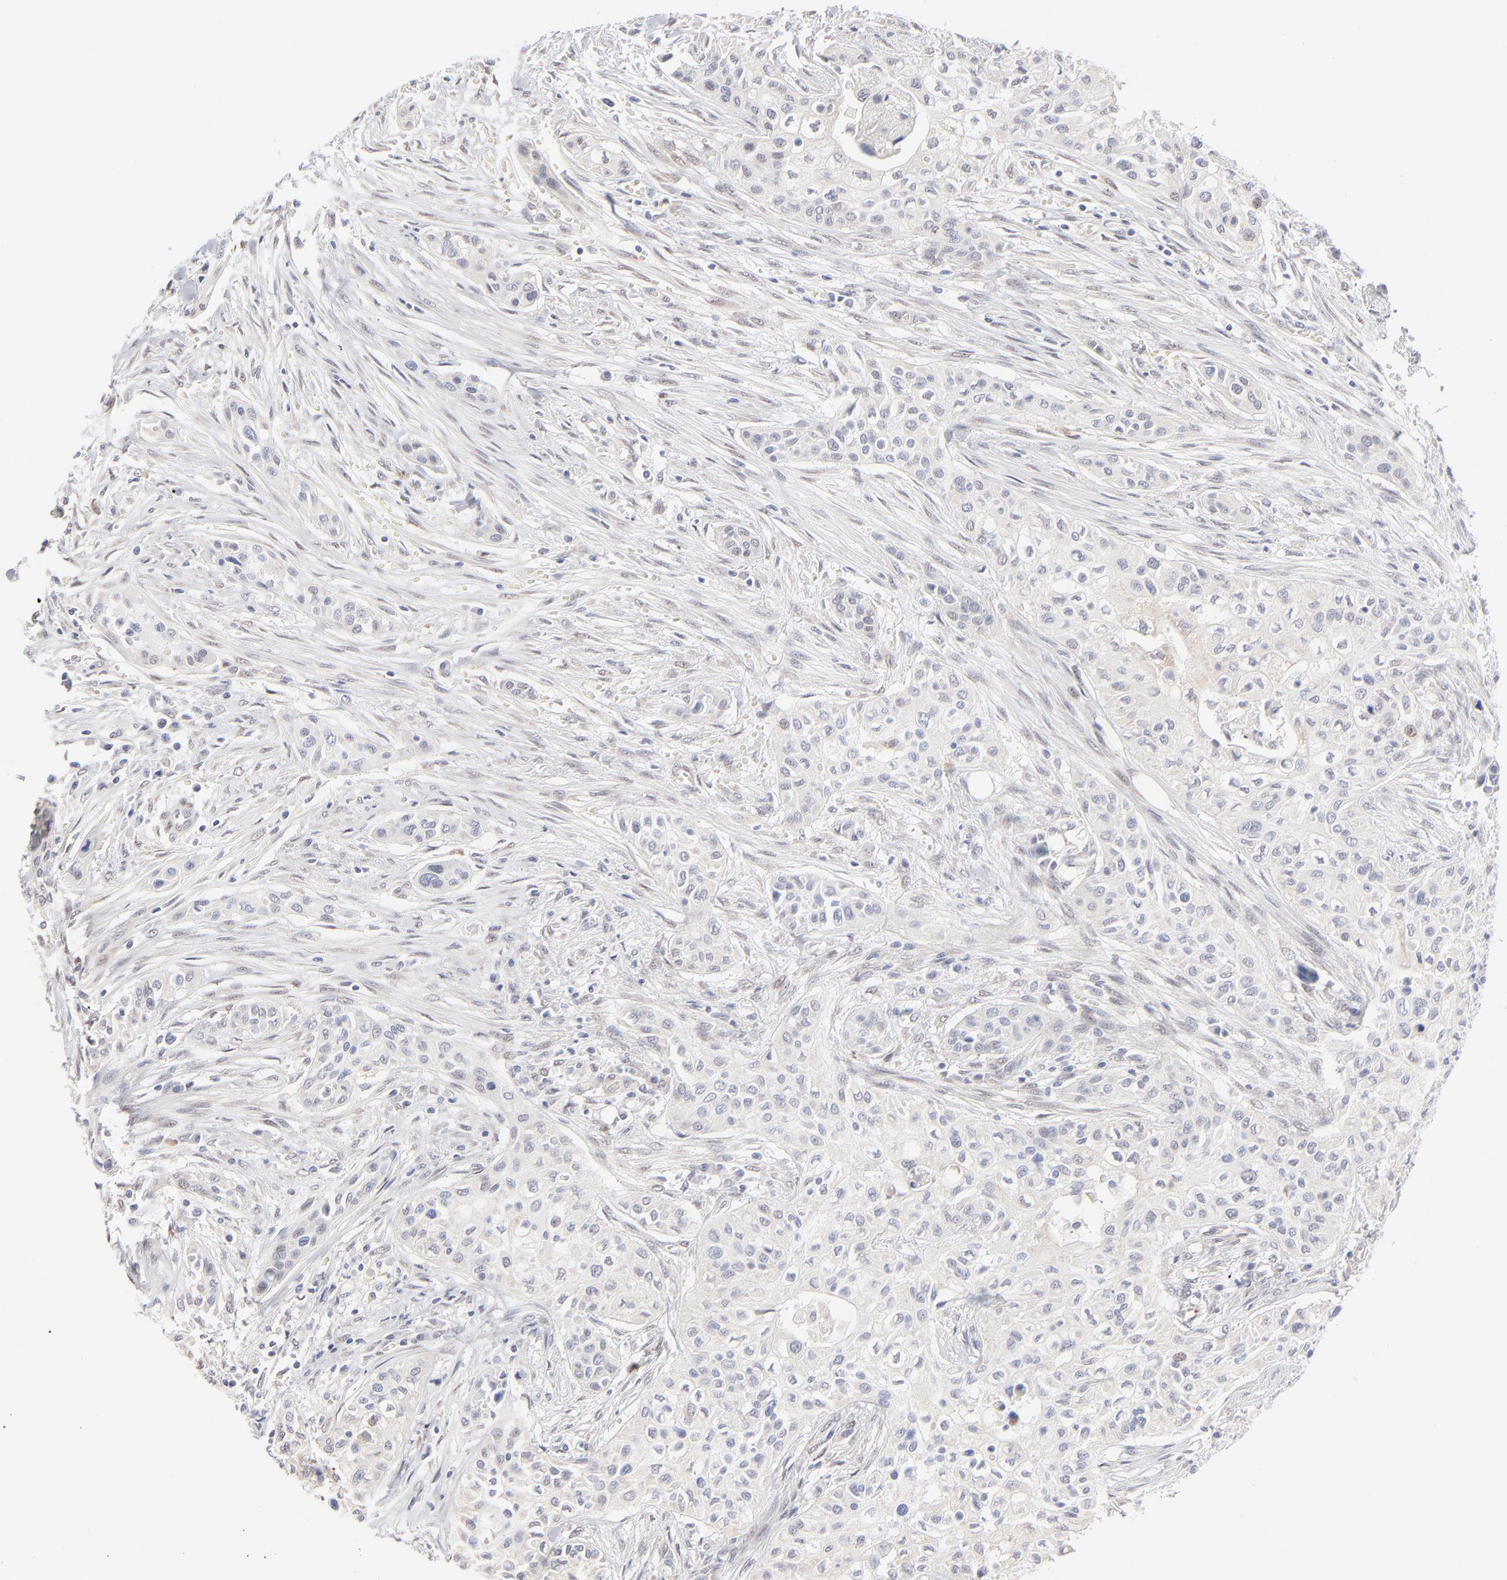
{"staining": {"intensity": "weak", "quantity": "<25%", "location": "nuclear"}, "tissue": "urothelial cancer", "cell_type": "Tumor cells", "image_type": "cancer", "snomed": [{"axis": "morphology", "description": "Urothelial carcinoma, High grade"}, {"axis": "topography", "description": "Urinary bladder"}], "caption": "This image is of urothelial cancer stained with immunohistochemistry to label a protein in brown with the nuclei are counter-stained blue. There is no positivity in tumor cells.", "gene": "RBM3", "patient": {"sex": "male", "age": 74}}